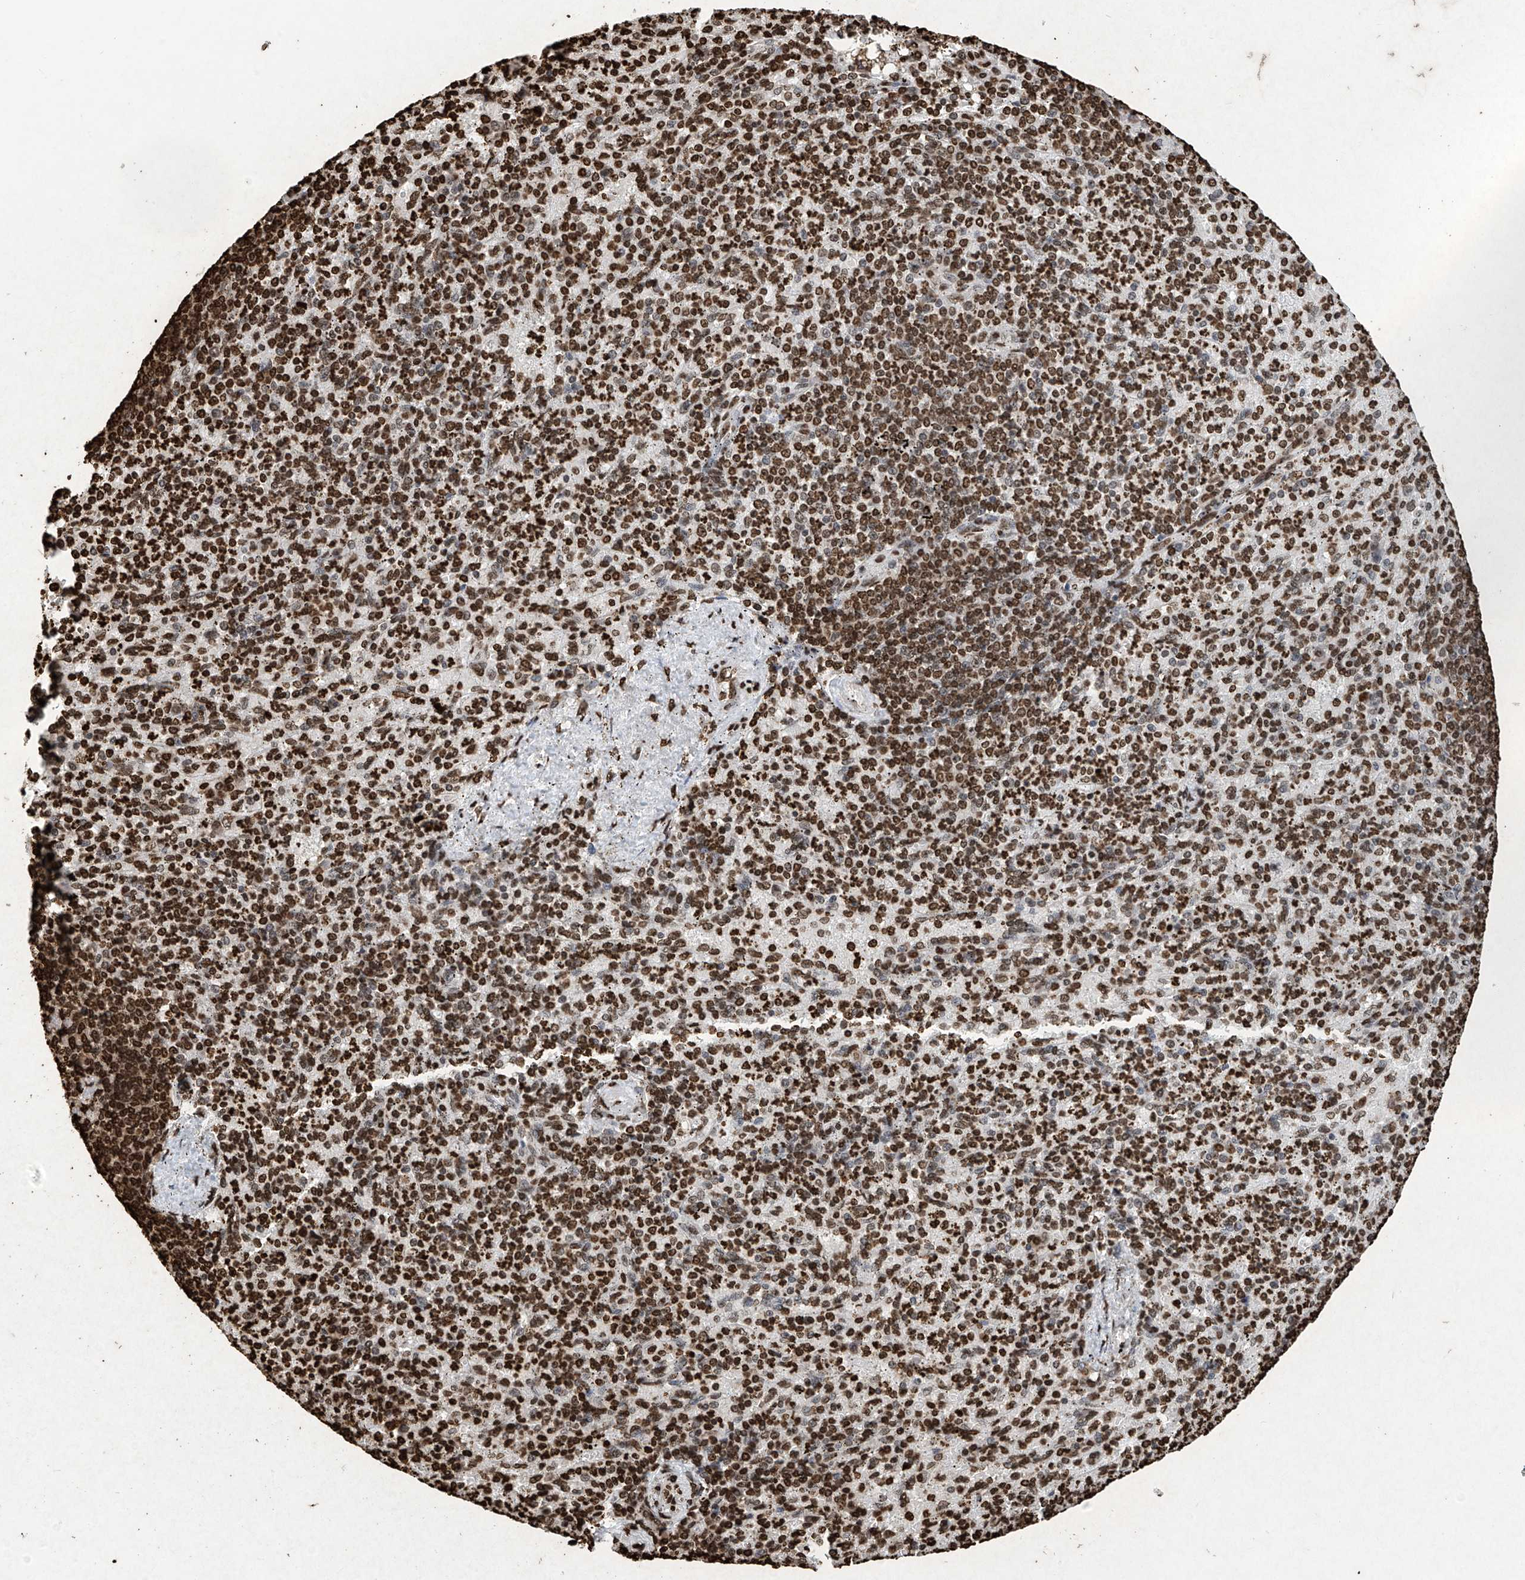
{"staining": {"intensity": "strong", "quantity": ">75%", "location": "nuclear"}, "tissue": "spleen", "cell_type": "Cells in red pulp", "image_type": "normal", "snomed": [{"axis": "morphology", "description": "Normal tissue, NOS"}, {"axis": "topography", "description": "Spleen"}], "caption": "An immunohistochemistry image of unremarkable tissue is shown. Protein staining in brown labels strong nuclear positivity in spleen within cells in red pulp. (Brightfield microscopy of DAB IHC at high magnification).", "gene": "H3", "patient": {"sex": "female", "age": 74}}